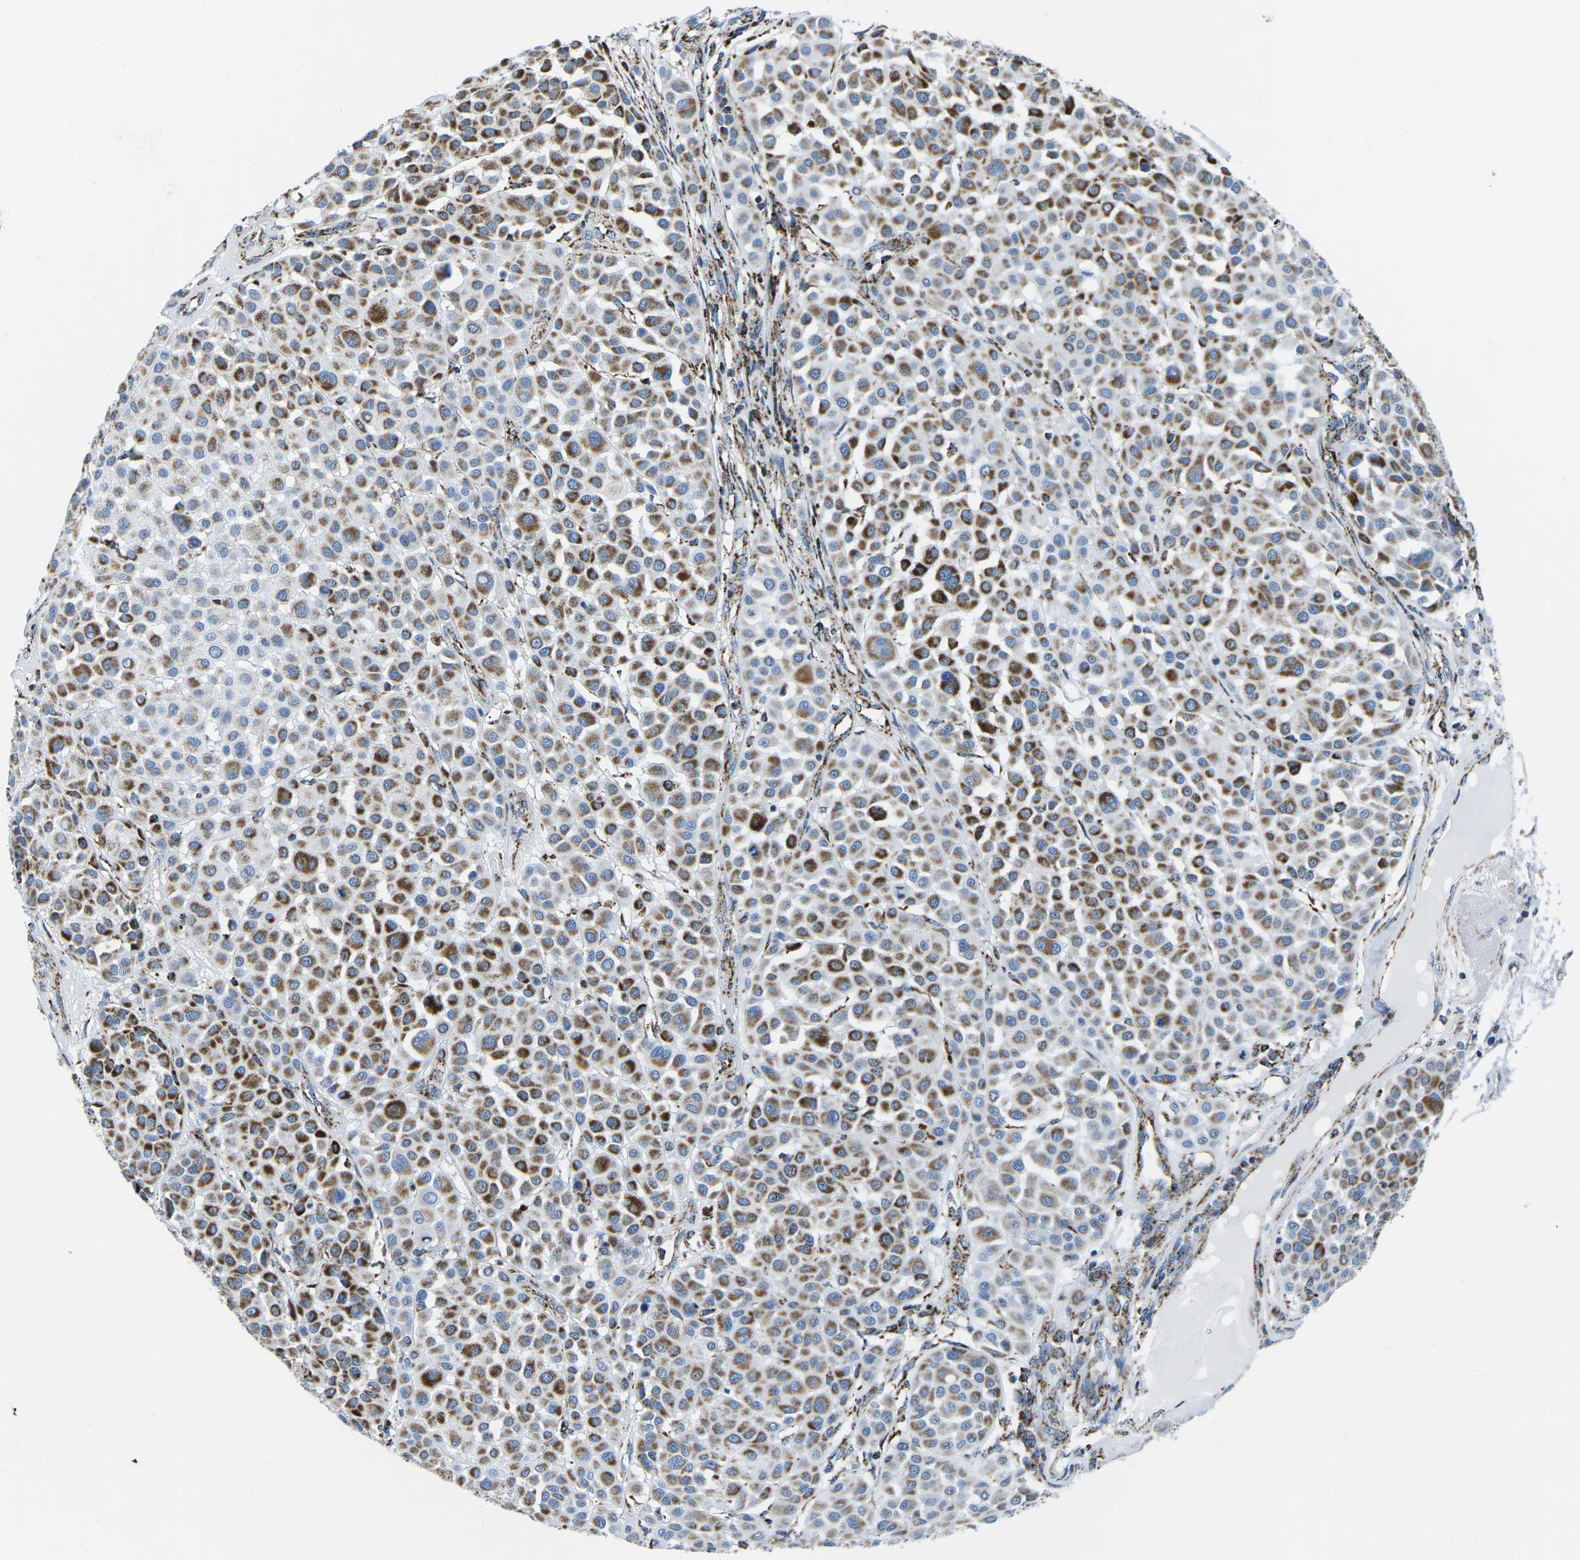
{"staining": {"intensity": "moderate", "quantity": "25%-75%", "location": "cytoplasmic/membranous"}, "tissue": "melanoma", "cell_type": "Tumor cells", "image_type": "cancer", "snomed": [{"axis": "morphology", "description": "Malignant melanoma, Metastatic site"}, {"axis": "topography", "description": "Soft tissue"}], "caption": "A medium amount of moderate cytoplasmic/membranous positivity is seen in about 25%-75% of tumor cells in malignant melanoma (metastatic site) tissue. (Stains: DAB (3,3'-diaminobenzidine) in brown, nuclei in blue, Microscopy: brightfield microscopy at high magnification).", "gene": "COX6C", "patient": {"sex": "male", "age": 41}}